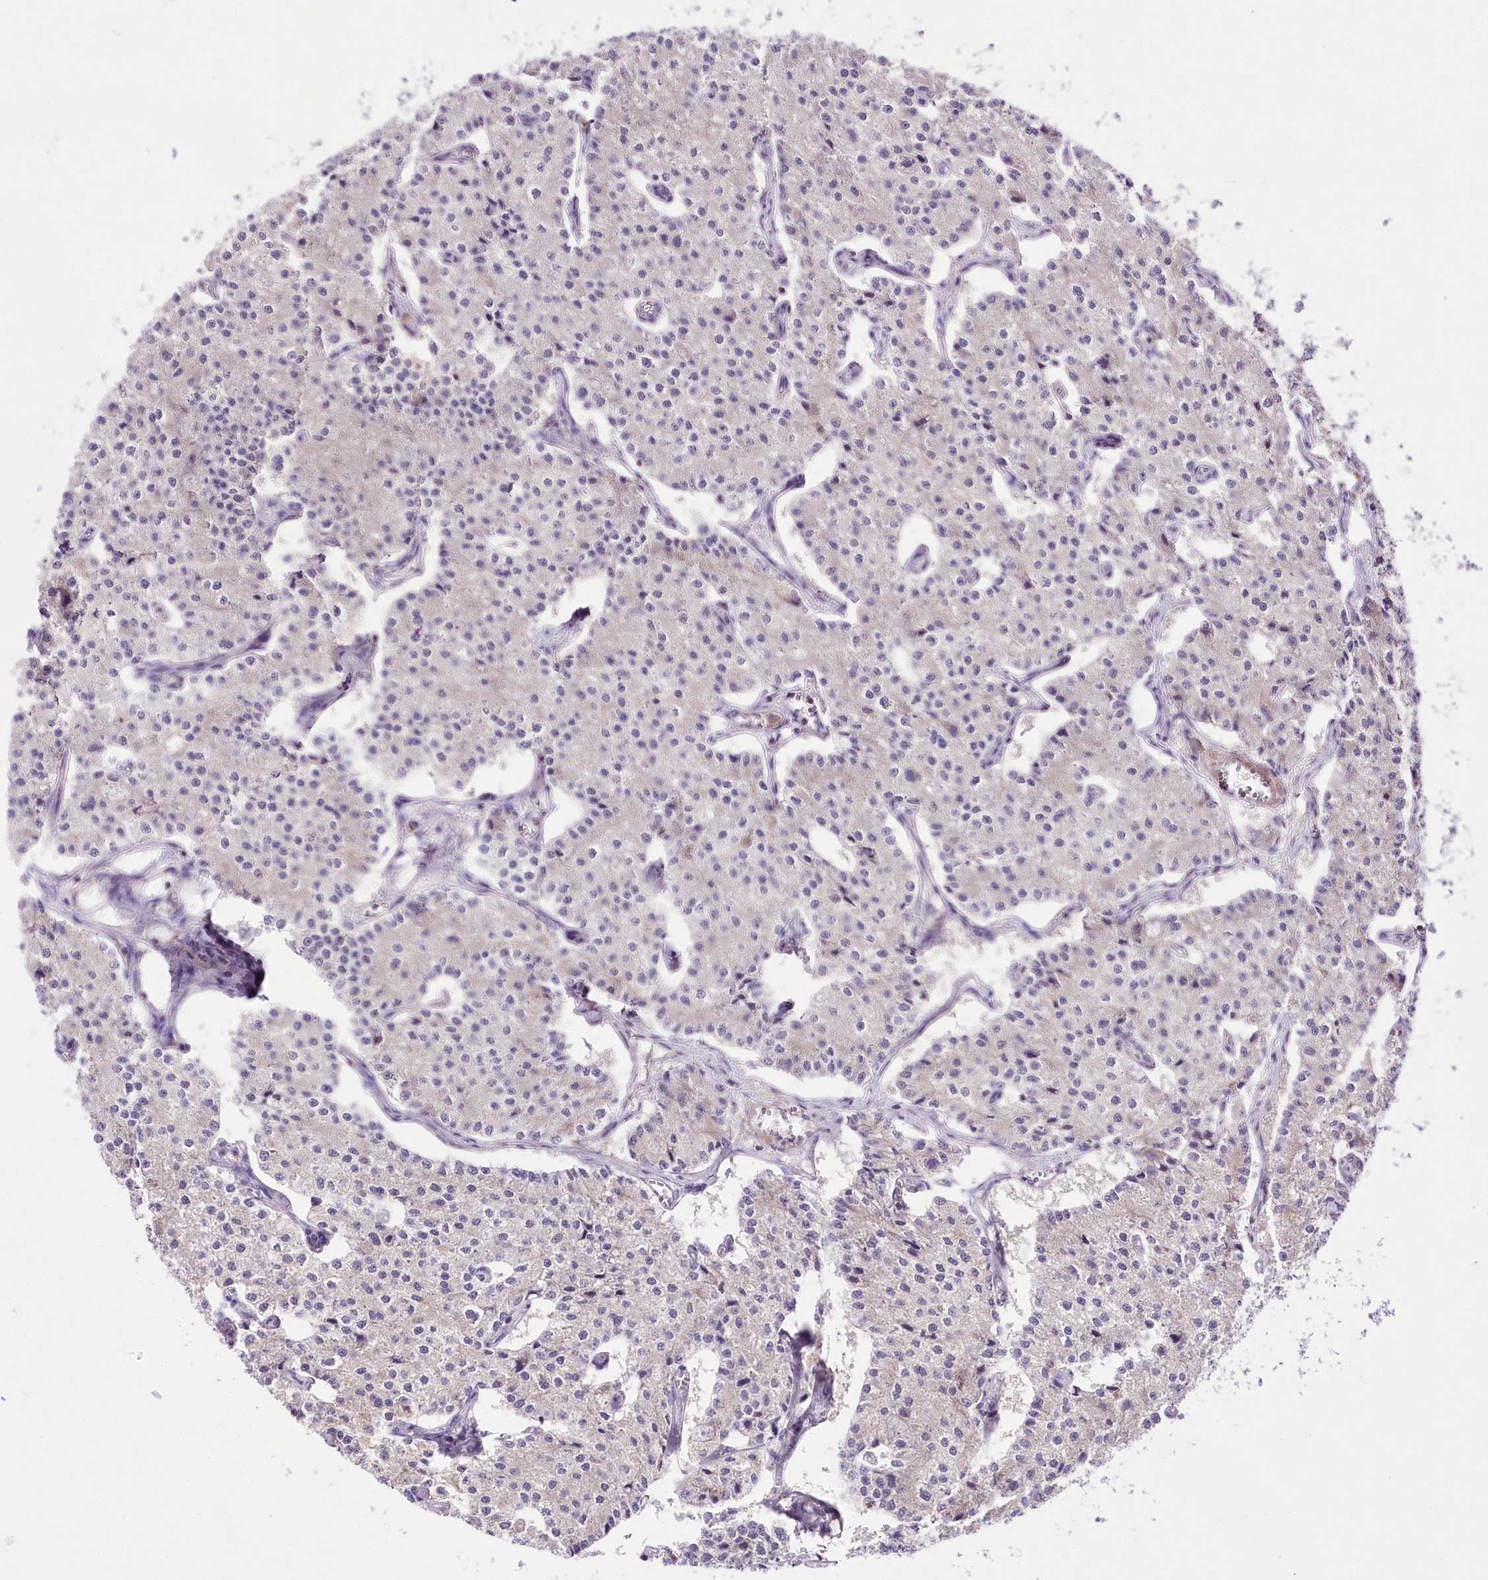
{"staining": {"intensity": "negative", "quantity": "none", "location": "none"}, "tissue": "carcinoid", "cell_type": "Tumor cells", "image_type": "cancer", "snomed": [{"axis": "morphology", "description": "Carcinoid, malignant, NOS"}, {"axis": "topography", "description": "Colon"}], "caption": "A histopathology image of carcinoid stained for a protein shows no brown staining in tumor cells.", "gene": "ATE1", "patient": {"sex": "female", "age": 52}}